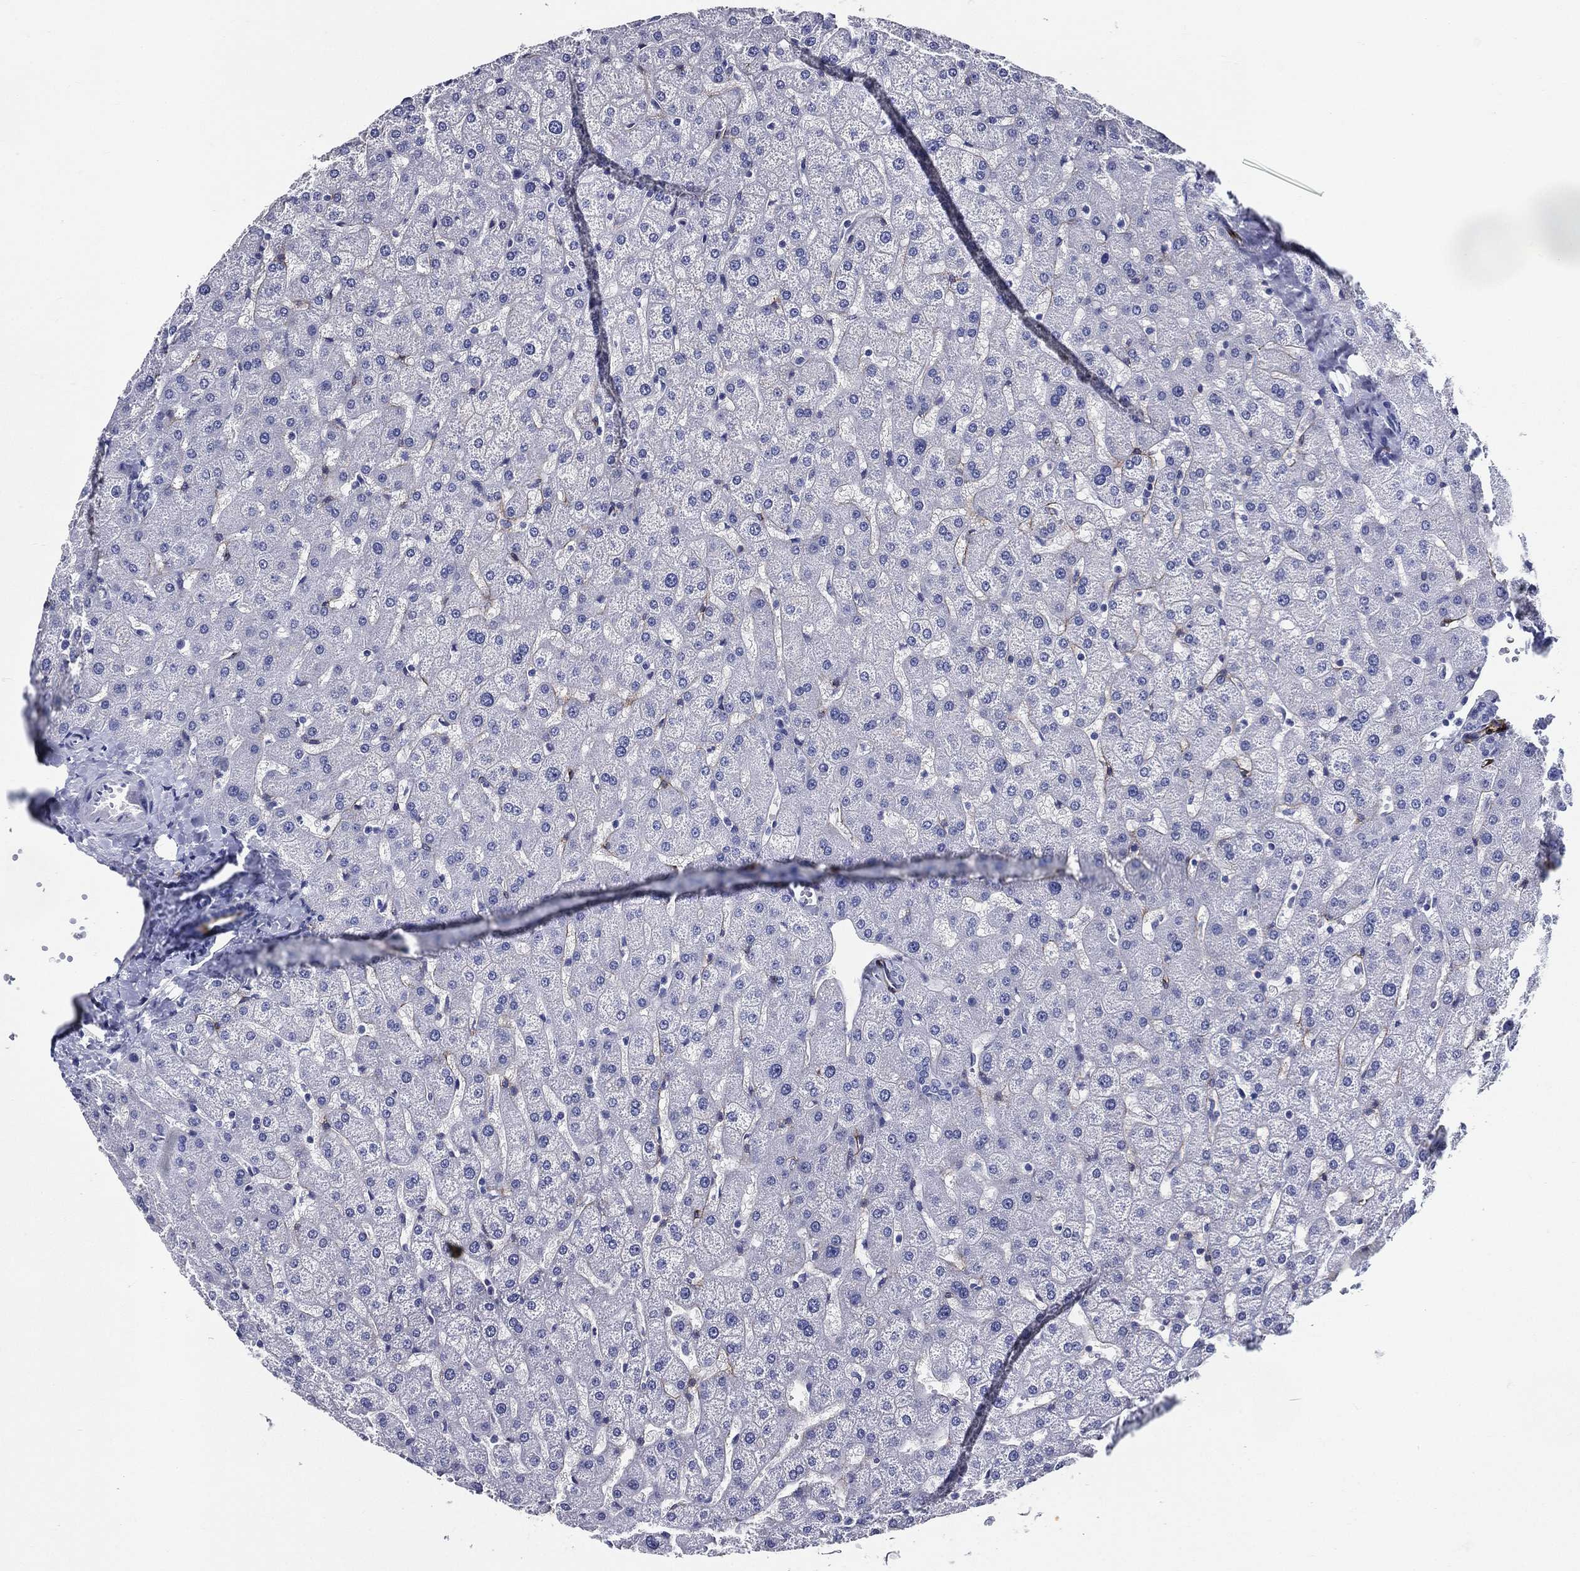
{"staining": {"intensity": "negative", "quantity": "none", "location": "none"}, "tissue": "liver", "cell_type": "Cholangiocytes", "image_type": "normal", "snomed": [{"axis": "morphology", "description": "Normal tissue, NOS"}, {"axis": "topography", "description": "Liver"}], "caption": "Liver stained for a protein using IHC displays no expression cholangiocytes.", "gene": "ACE2", "patient": {"sex": "female", "age": 50}}